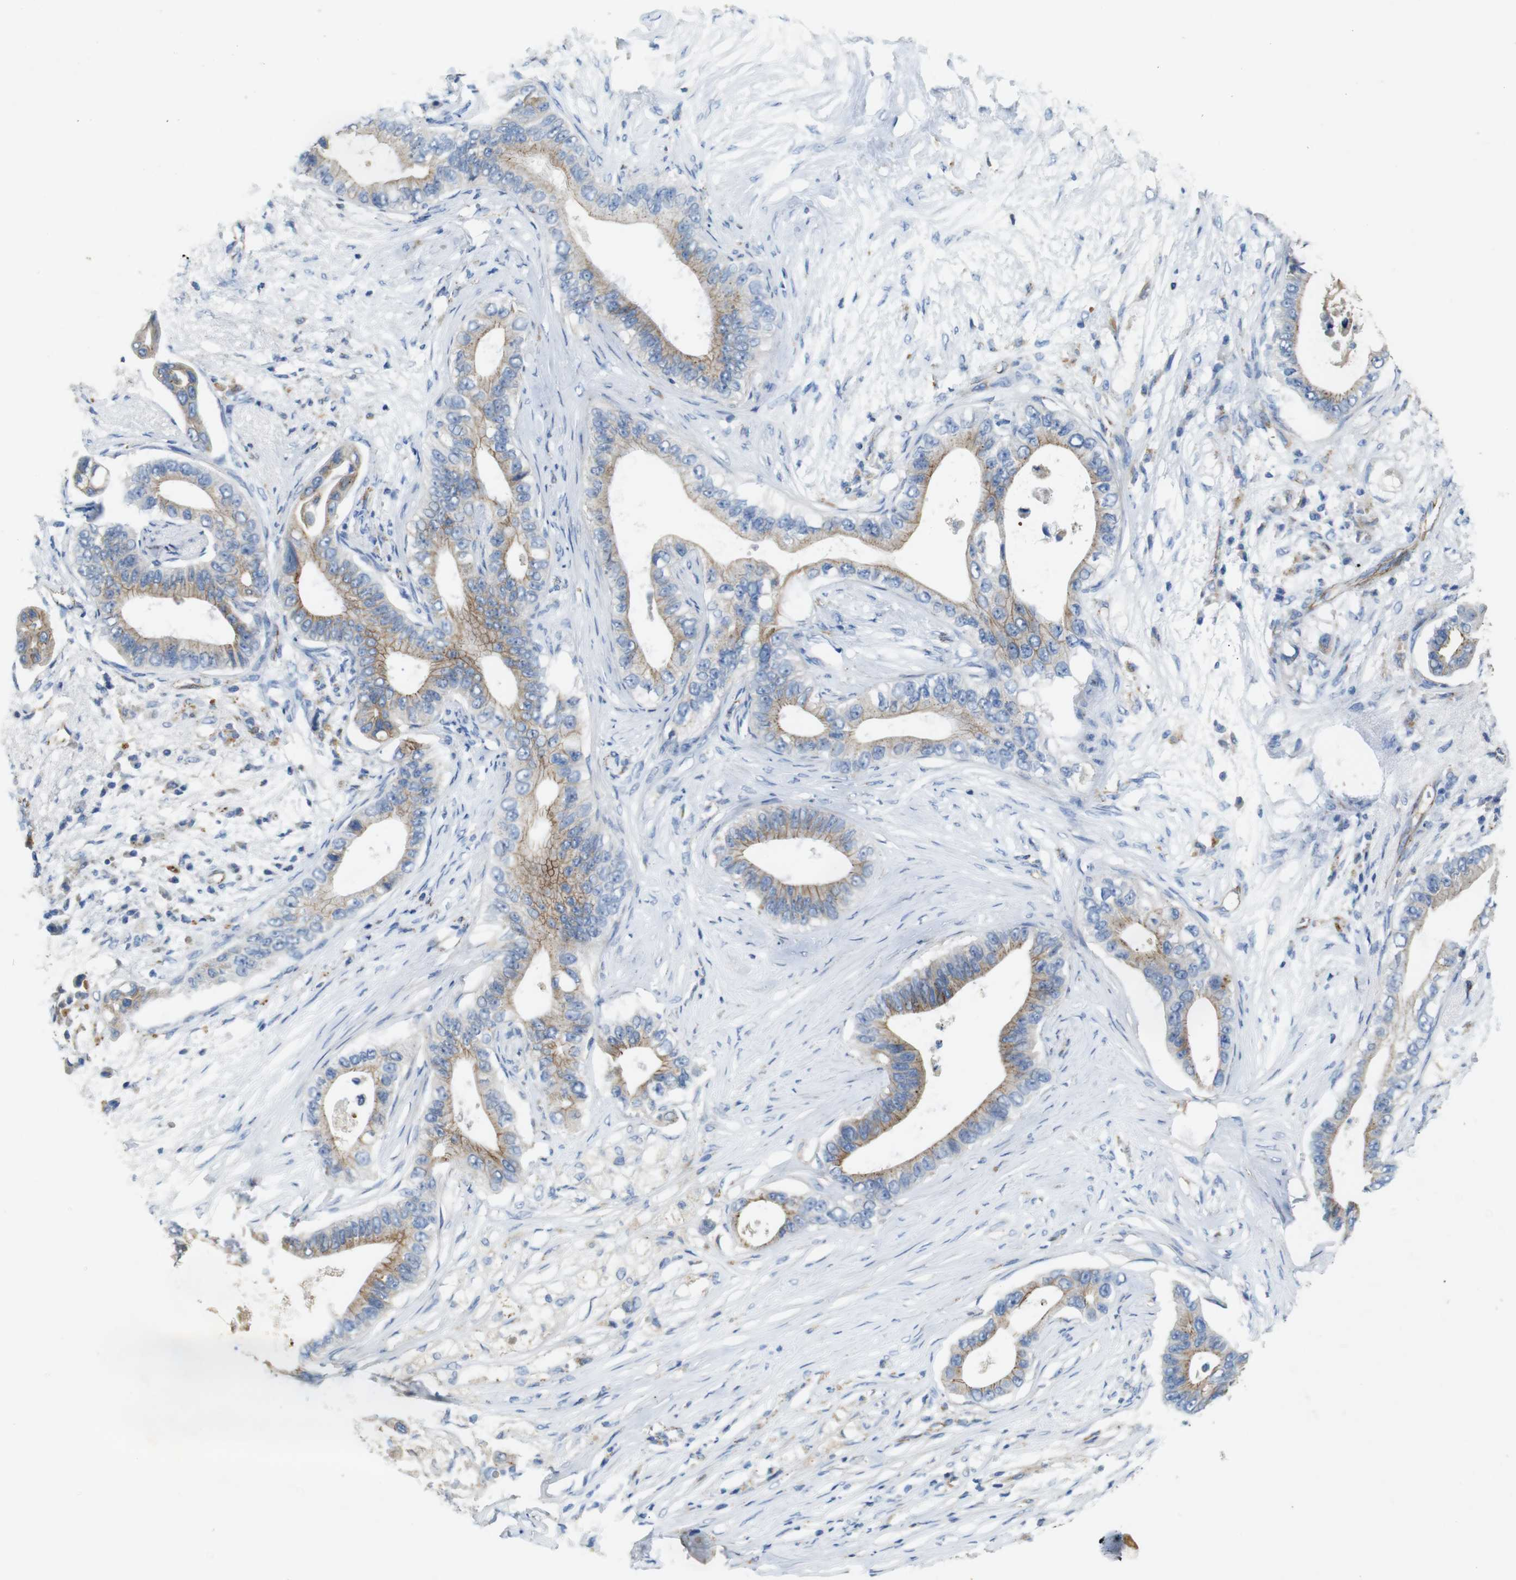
{"staining": {"intensity": "weak", "quantity": ">75%", "location": "cytoplasmic/membranous"}, "tissue": "pancreatic cancer", "cell_type": "Tumor cells", "image_type": "cancer", "snomed": [{"axis": "morphology", "description": "Adenocarcinoma, NOS"}, {"axis": "topography", "description": "Pancreas"}], "caption": "Pancreatic cancer (adenocarcinoma) stained for a protein (brown) demonstrates weak cytoplasmic/membranous positive expression in approximately >75% of tumor cells.", "gene": "NHLRC3", "patient": {"sex": "male", "age": 77}}